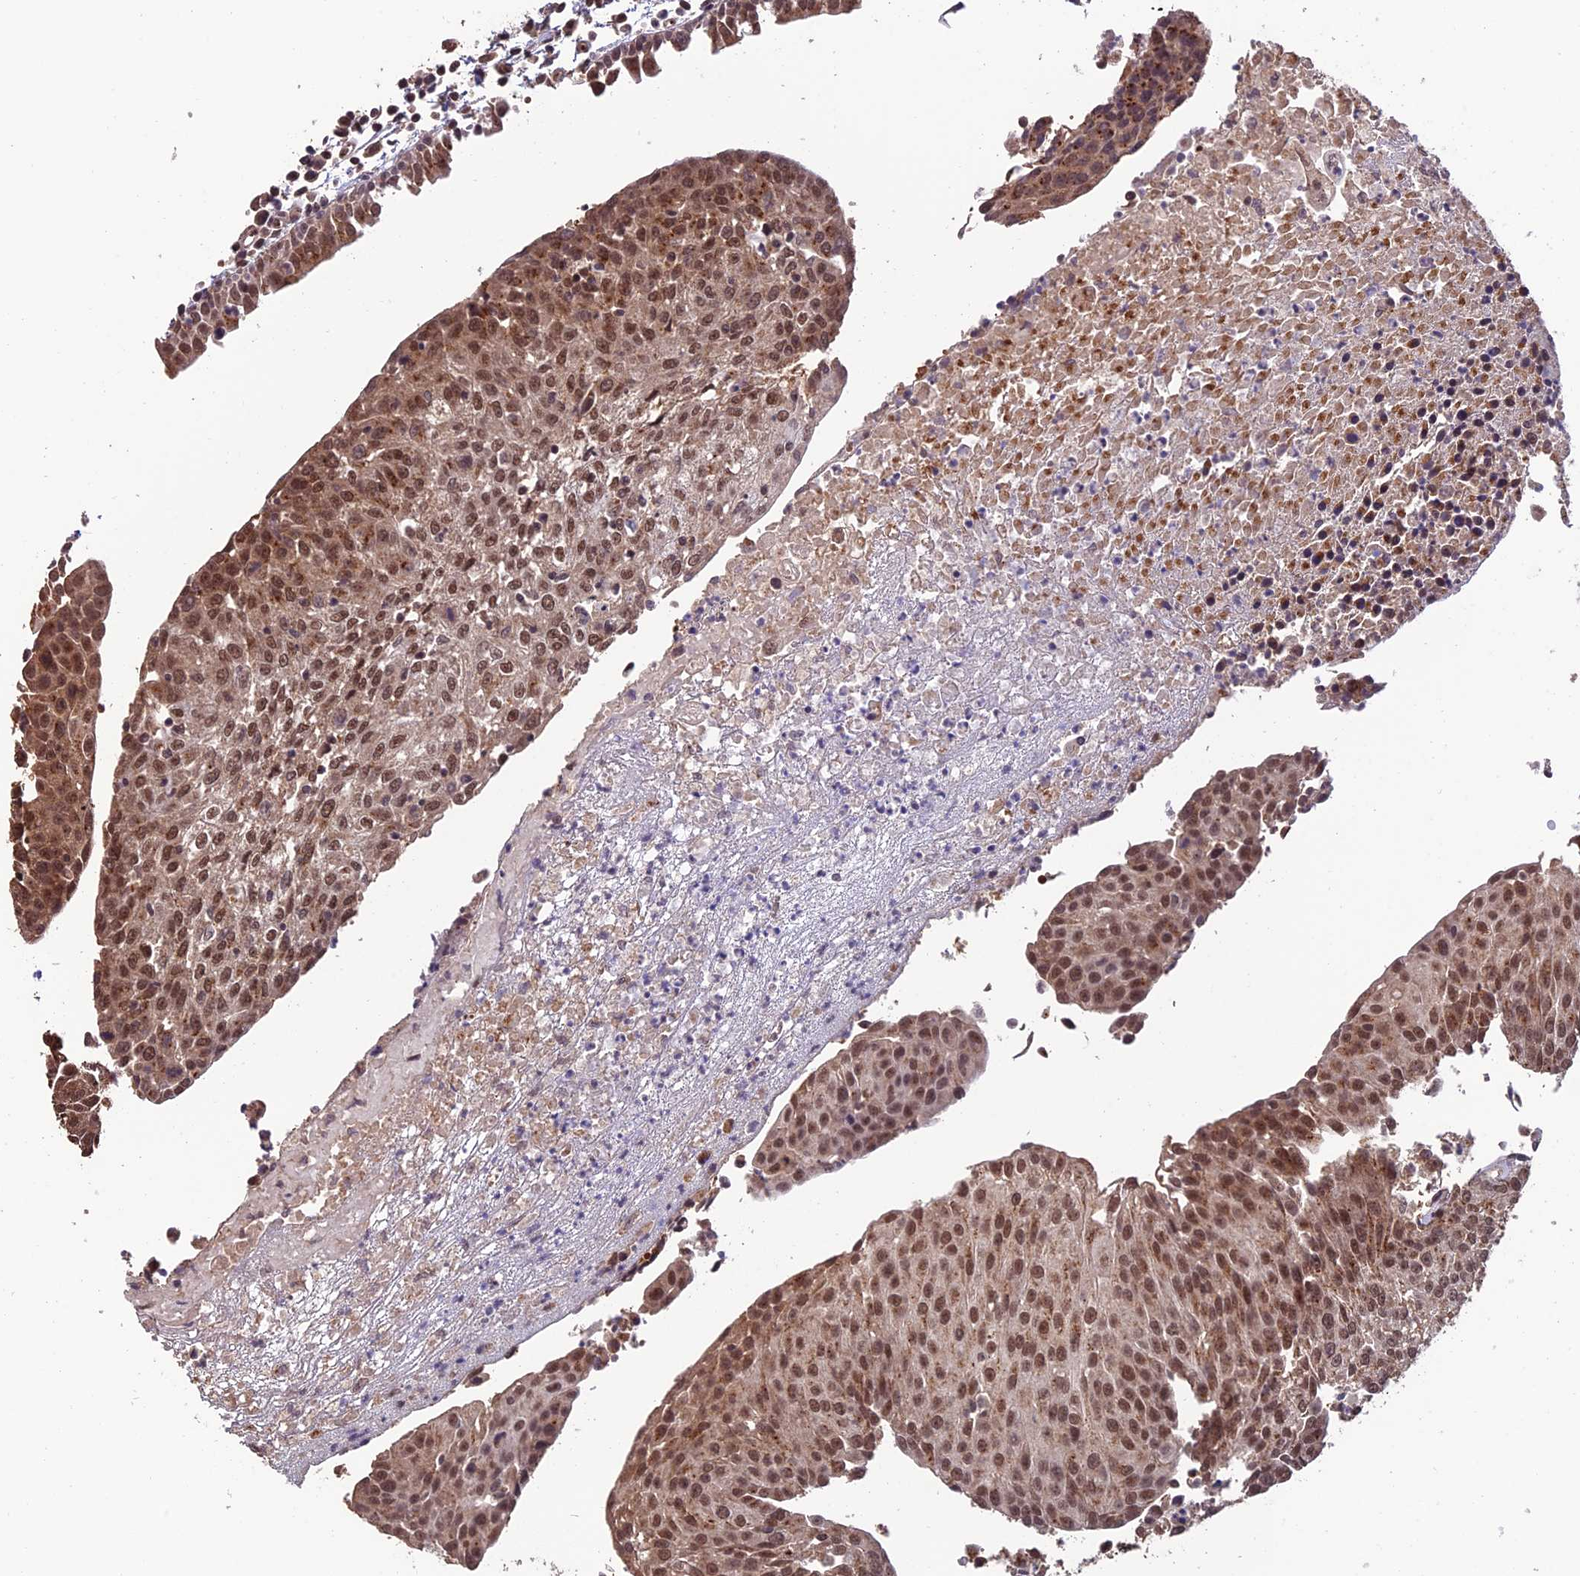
{"staining": {"intensity": "moderate", "quantity": ">75%", "location": "nuclear"}, "tissue": "urothelial cancer", "cell_type": "Tumor cells", "image_type": "cancer", "snomed": [{"axis": "morphology", "description": "Urothelial carcinoma, High grade"}, {"axis": "topography", "description": "Urinary bladder"}], "caption": "Immunohistochemical staining of urothelial carcinoma (high-grade) exhibits medium levels of moderate nuclear positivity in approximately >75% of tumor cells.", "gene": "CABIN1", "patient": {"sex": "female", "age": 85}}